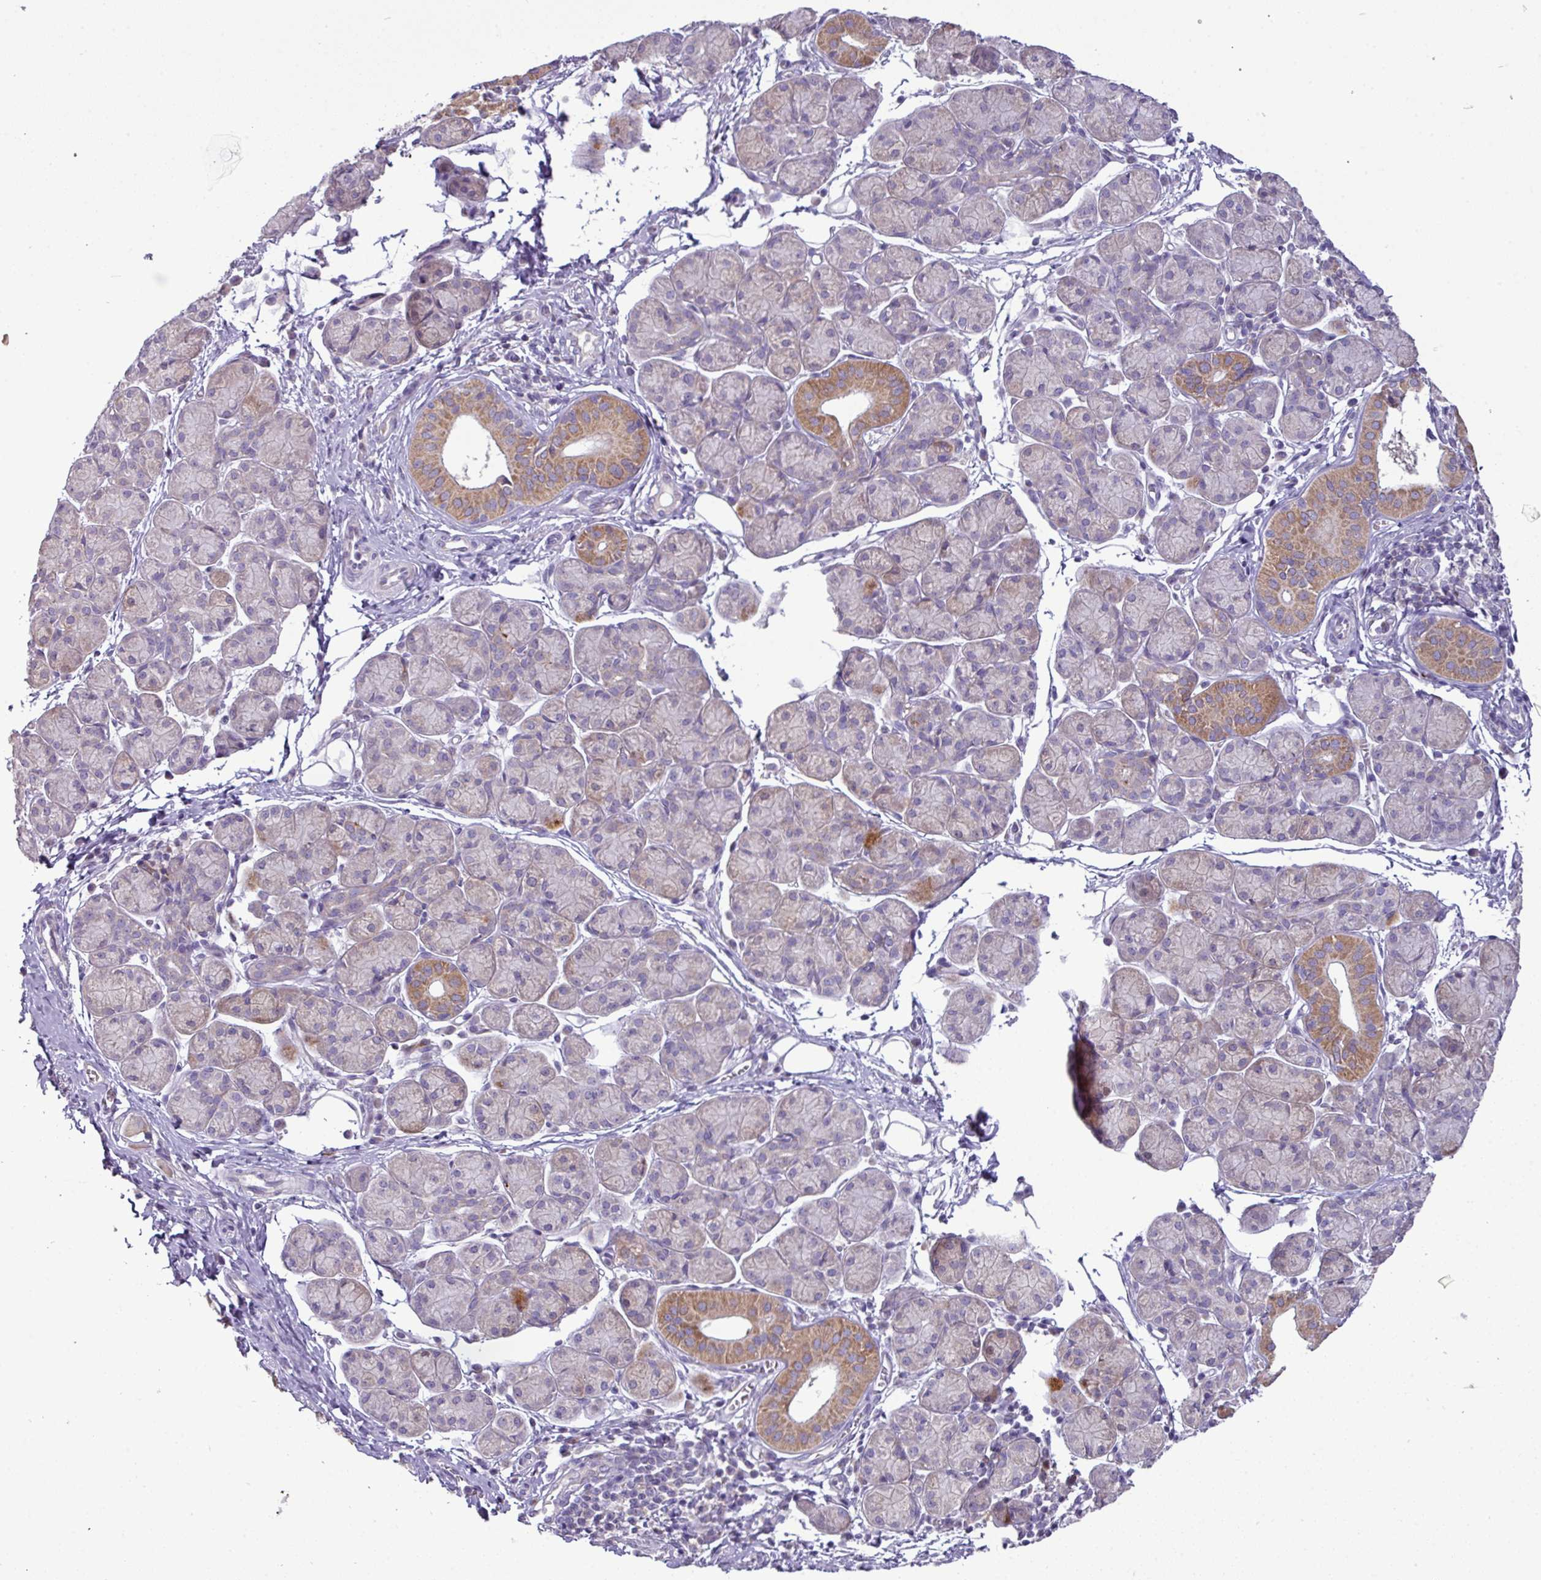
{"staining": {"intensity": "moderate", "quantity": "25%-75%", "location": "cytoplasmic/membranous"}, "tissue": "salivary gland", "cell_type": "Glandular cells", "image_type": "normal", "snomed": [{"axis": "morphology", "description": "Normal tissue, NOS"}, {"axis": "morphology", "description": "Inflammation, NOS"}, {"axis": "topography", "description": "Lymph node"}, {"axis": "topography", "description": "Salivary gland"}], "caption": "Normal salivary gland demonstrates moderate cytoplasmic/membranous positivity in approximately 25%-75% of glandular cells (DAB (3,3'-diaminobenzidine) IHC, brown staining for protein, blue staining for nuclei)..", "gene": "TRAPPC1", "patient": {"sex": "male", "age": 3}}